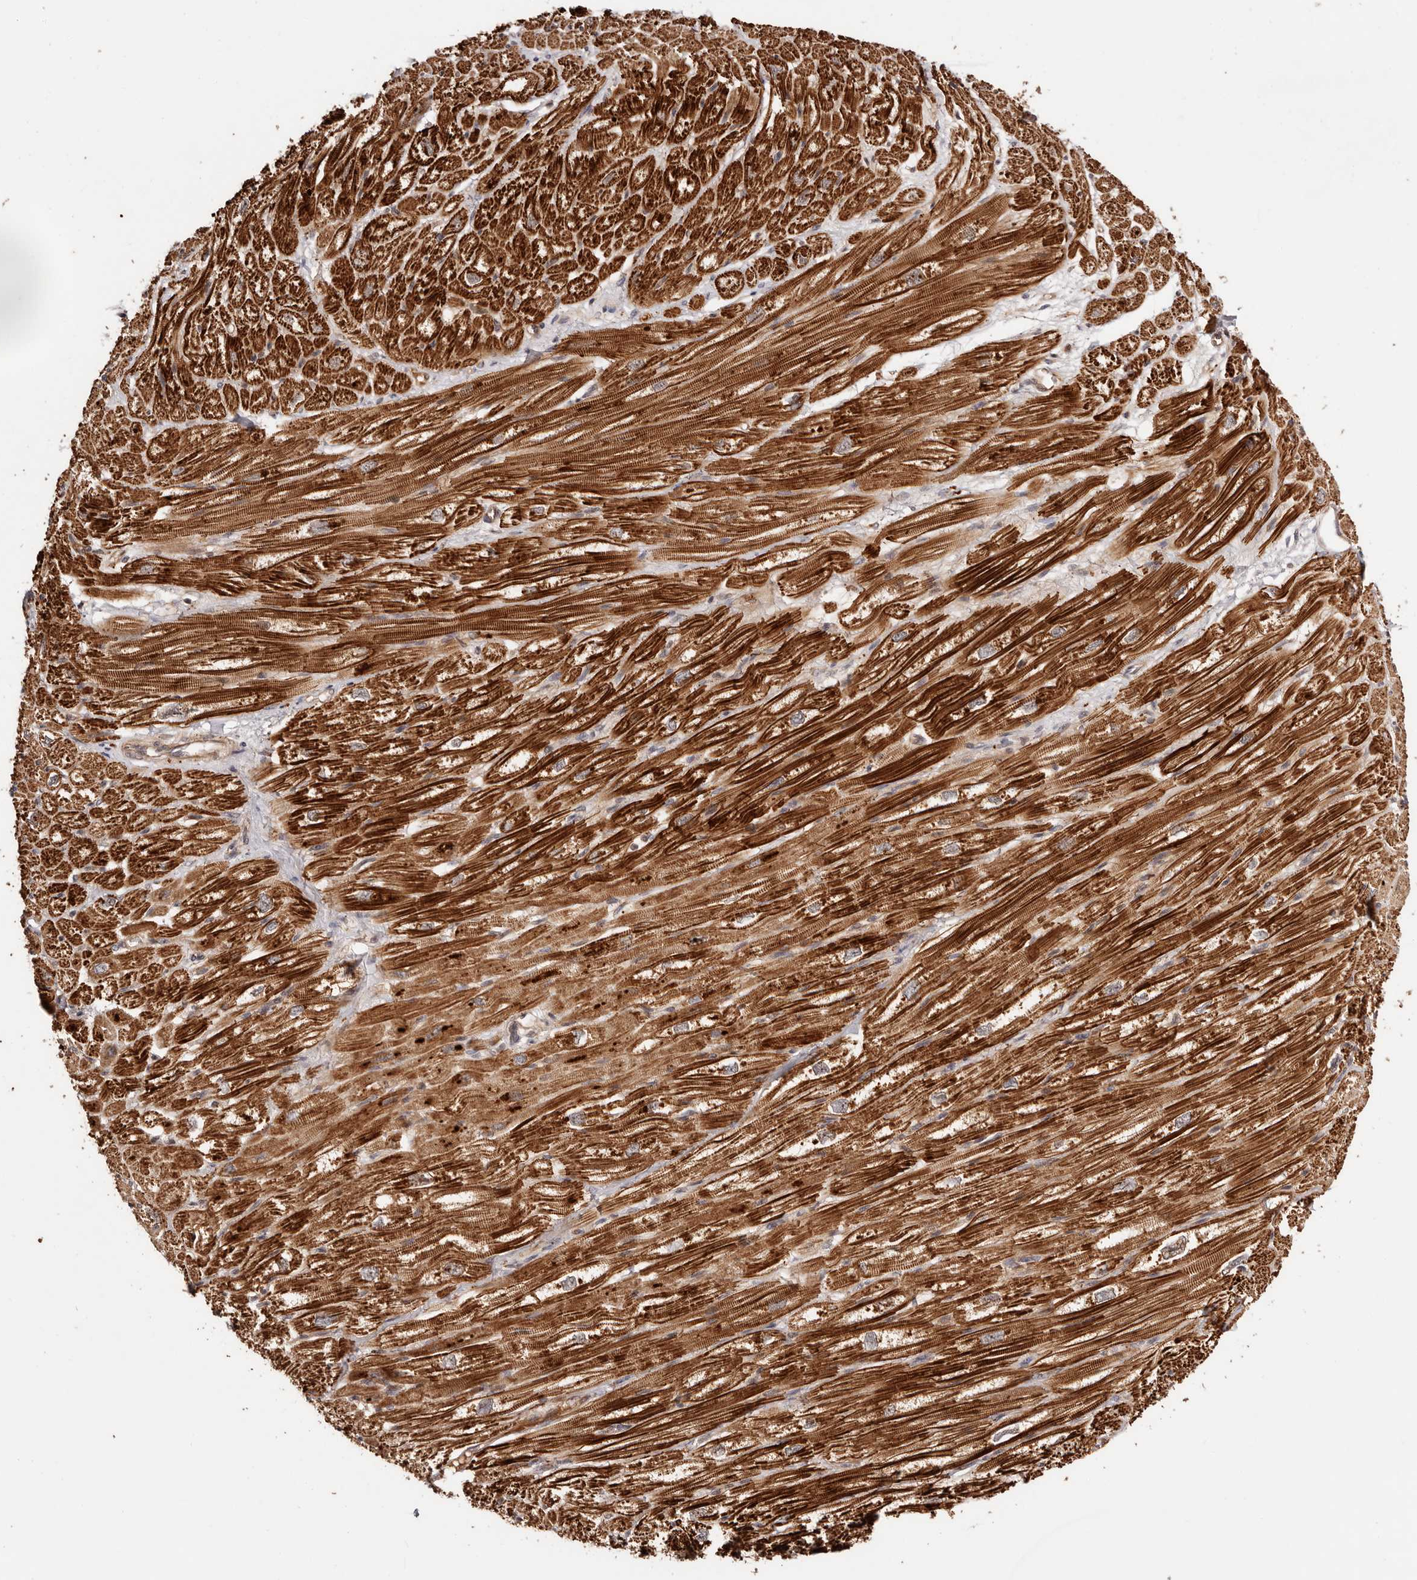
{"staining": {"intensity": "strong", "quantity": ">75%", "location": "cytoplasmic/membranous"}, "tissue": "heart muscle", "cell_type": "Cardiomyocytes", "image_type": "normal", "snomed": [{"axis": "morphology", "description": "Normal tissue, NOS"}, {"axis": "topography", "description": "Heart"}], "caption": "IHC histopathology image of benign heart muscle: human heart muscle stained using immunohistochemistry shows high levels of strong protein expression localized specifically in the cytoplasmic/membranous of cardiomyocytes, appearing as a cytoplasmic/membranous brown color.", "gene": "PTPN22", "patient": {"sex": "male", "age": 50}}